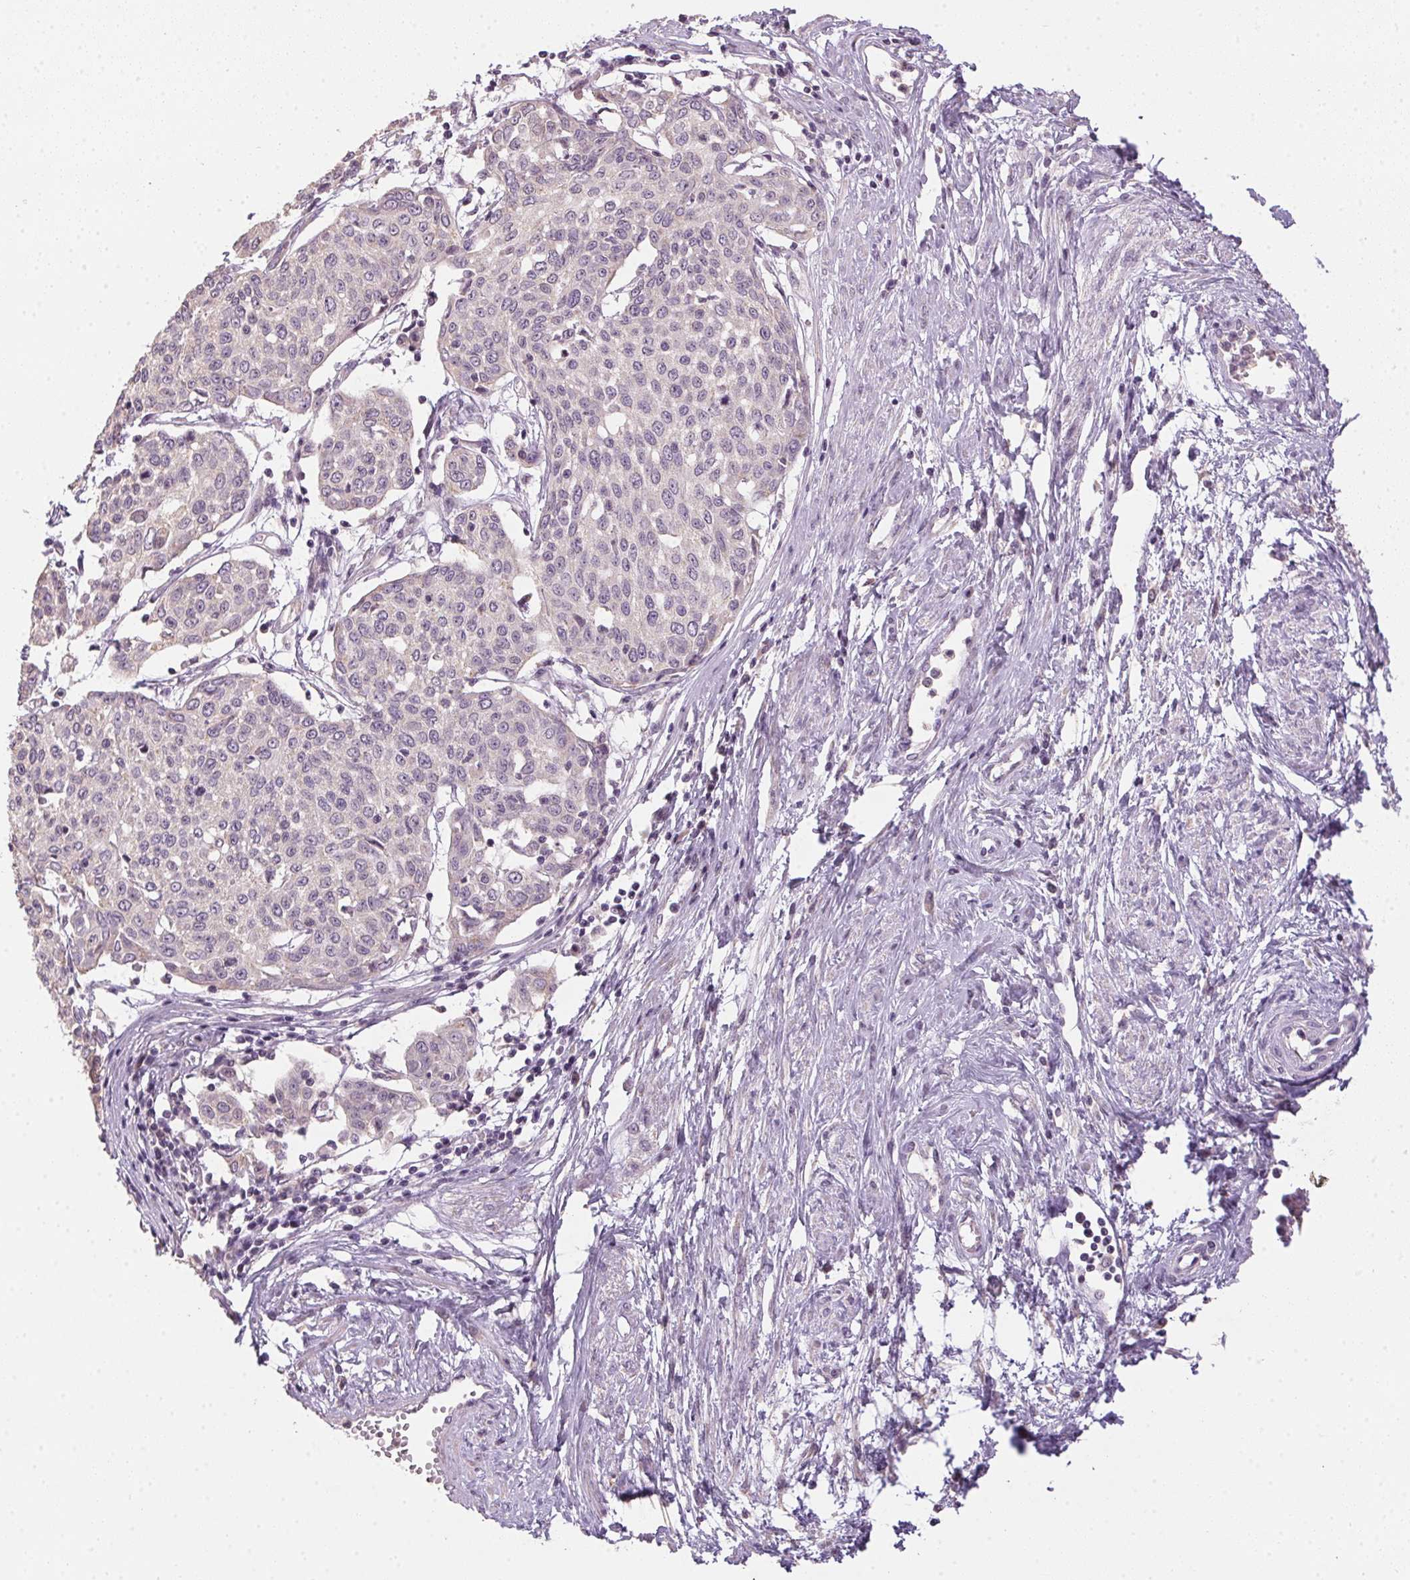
{"staining": {"intensity": "negative", "quantity": "none", "location": "none"}, "tissue": "cervical cancer", "cell_type": "Tumor cells", "image_type": "cancer", "snomed": [{"axis": "morphology", "description": "Squamous cell carcinoma, NOS"}, {"axis": "topography", "description": "Cervix"}], "caption": "The photomicrograph shows no significant staining in tumor cells of squamous cell carcinoma (cervical).", "gene": "SPACA9", "patient": {"sex": "female", "age": 34}}